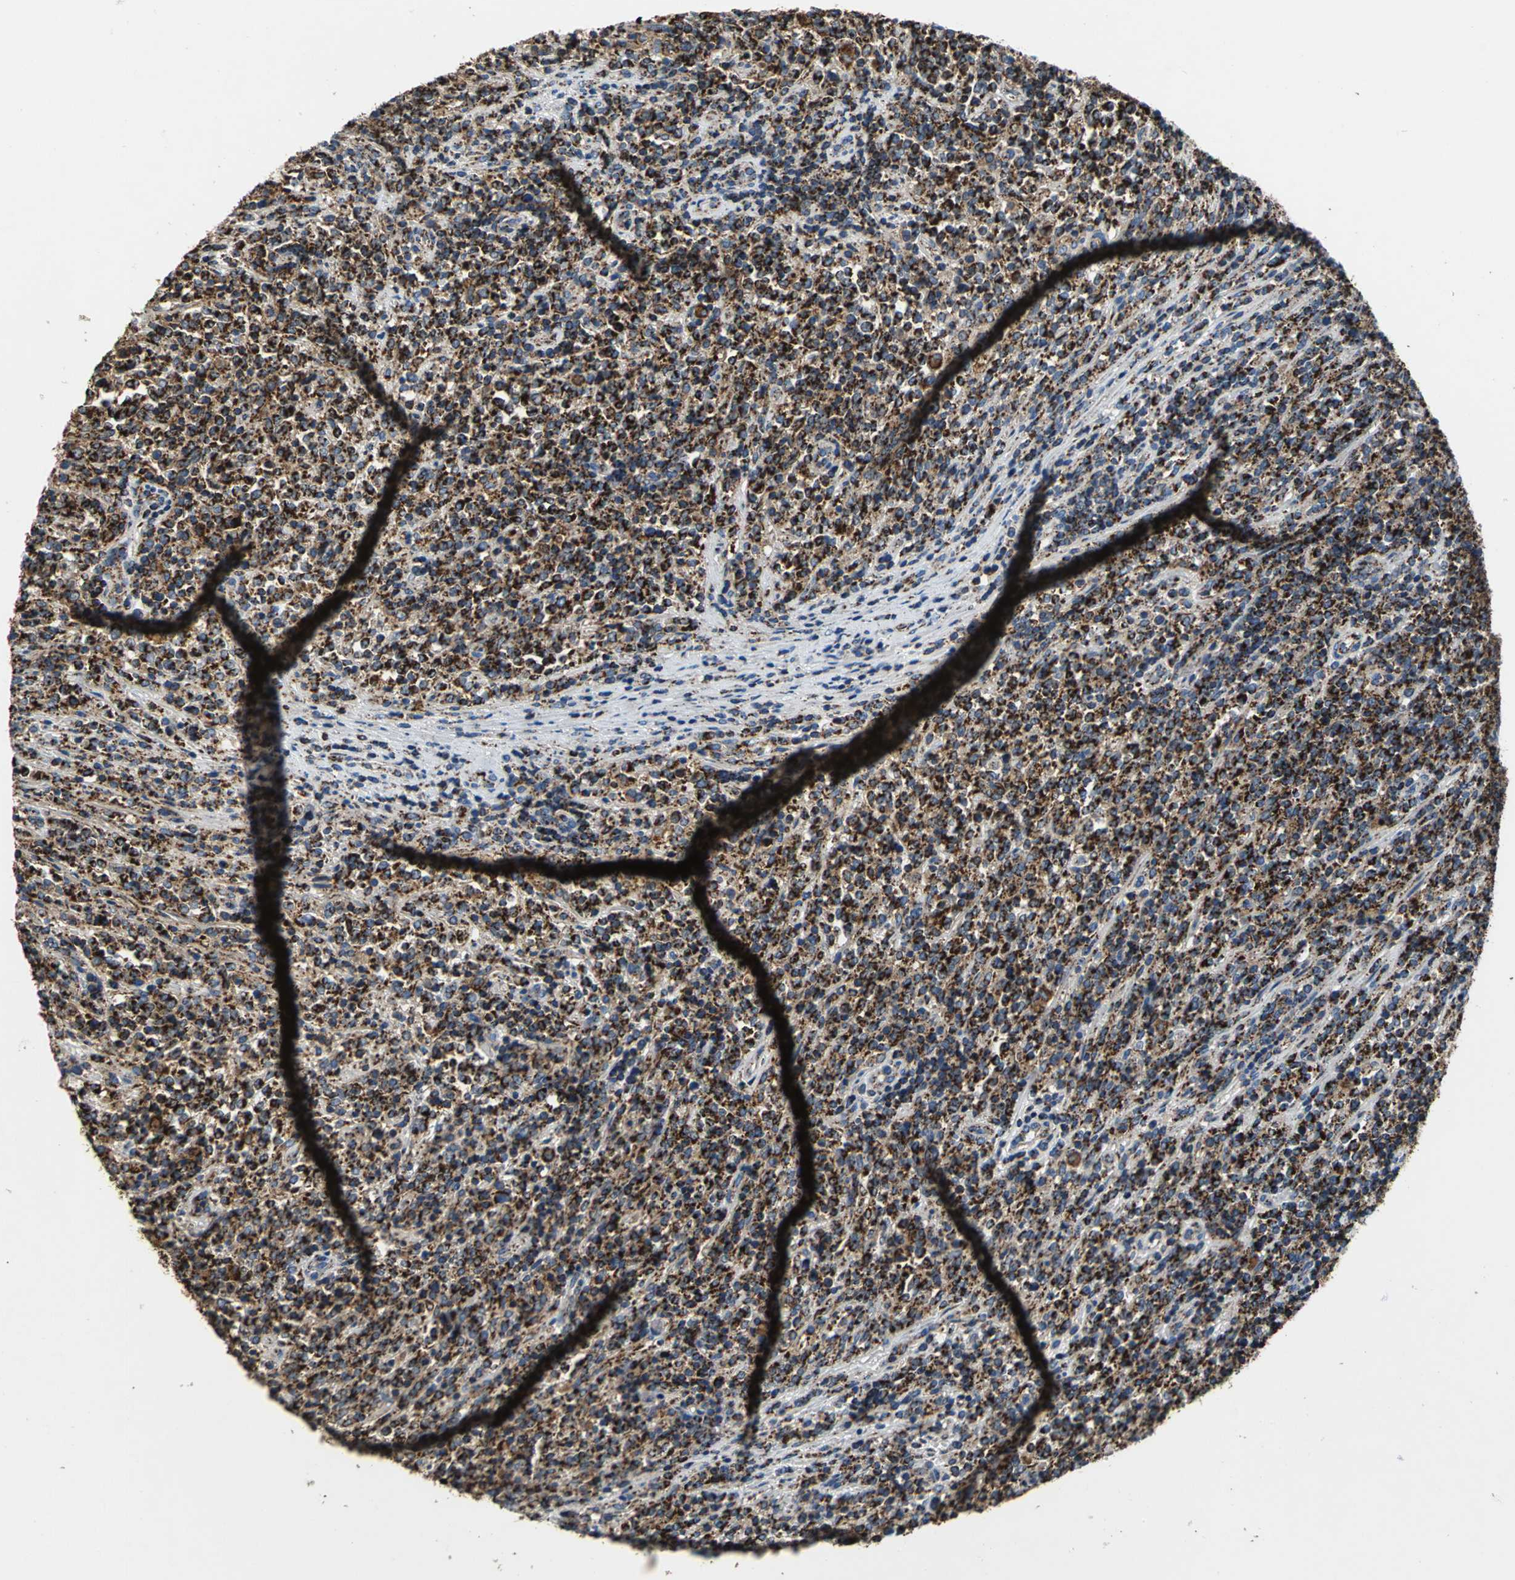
{"staining": {"intensity": "strong", "quantity": ">75%", "location": "cytoplasmic/membranous"}, "tissue": "lymphoma", "cell_type": "Tumor cells", "image_type": "cancer", "snomed": [{"axis": "morphology", "description": "Malignant lymphoma, non-Hodgkin's type, High grade"}, {"axis": "topography", "description": "Soft tissue"}], "caption": "Approximately >75% of tumor cells in lymphoma demonstrate strong cytoplasmic/membranous protein positivity as visualized by brown immunohistochemical staining.", "gene": "ECH1", "patient": {"sex": "male", "age": 18}}